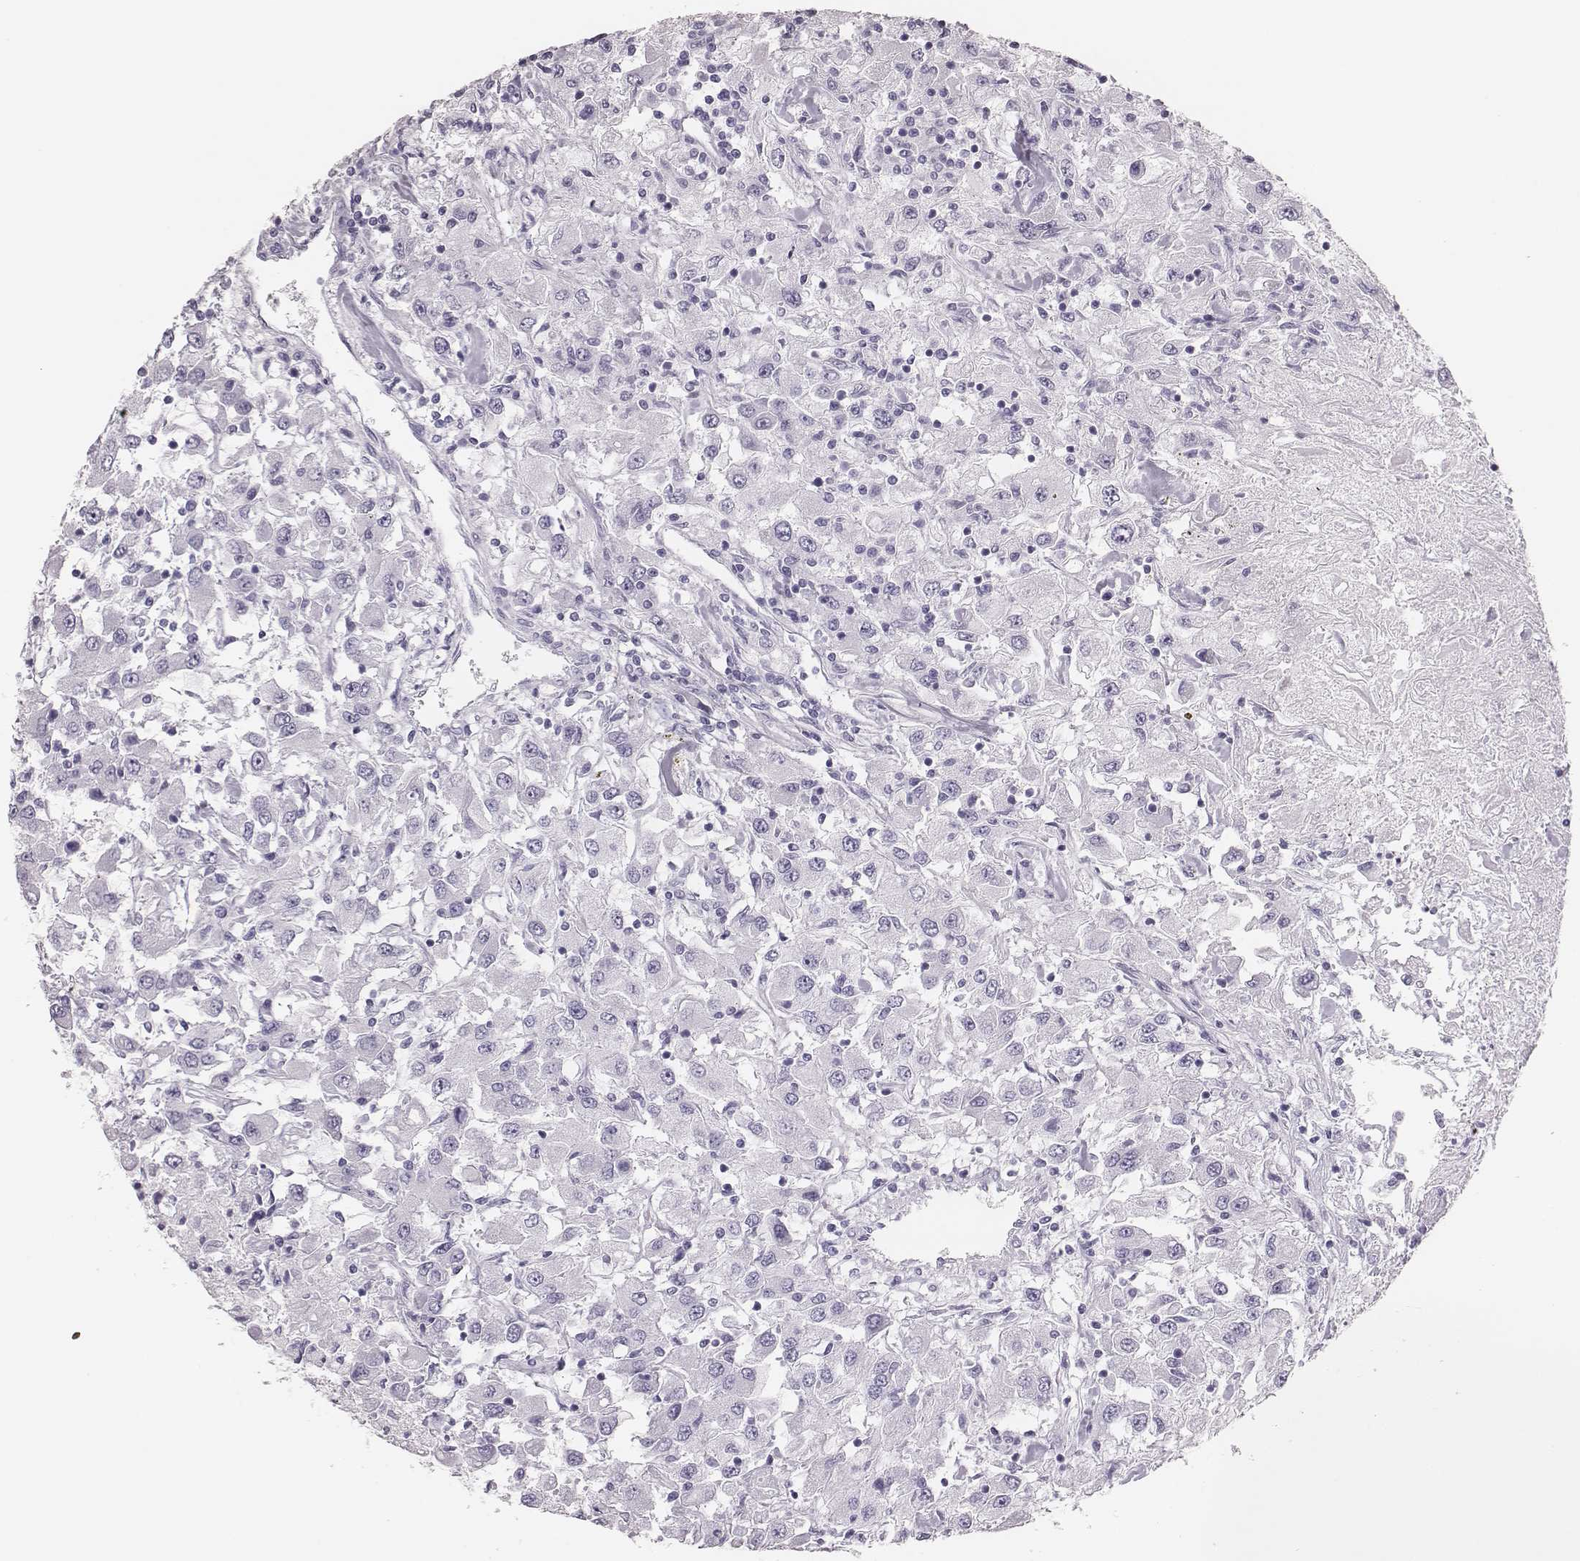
{"staining": {"intensity": "negative", "quantity": "none", "location": "none"}, "tissue": "renal cancer", "cell_type": "Tumor cells", "image_type": "cancer", "snomed": [{"axis": "morphology", "description": "Adenocarcinoma, NOS"}, {"axis": "topography", "description": "Kidney"}], "caption": "High power microscopy image of an immunohistochemistry (IHC) image of renal adenocarcinoma, revealing no significant positivity in tumor cells.", "gene": "H1-6", "patient": {"sex": "female", "age": 67}}